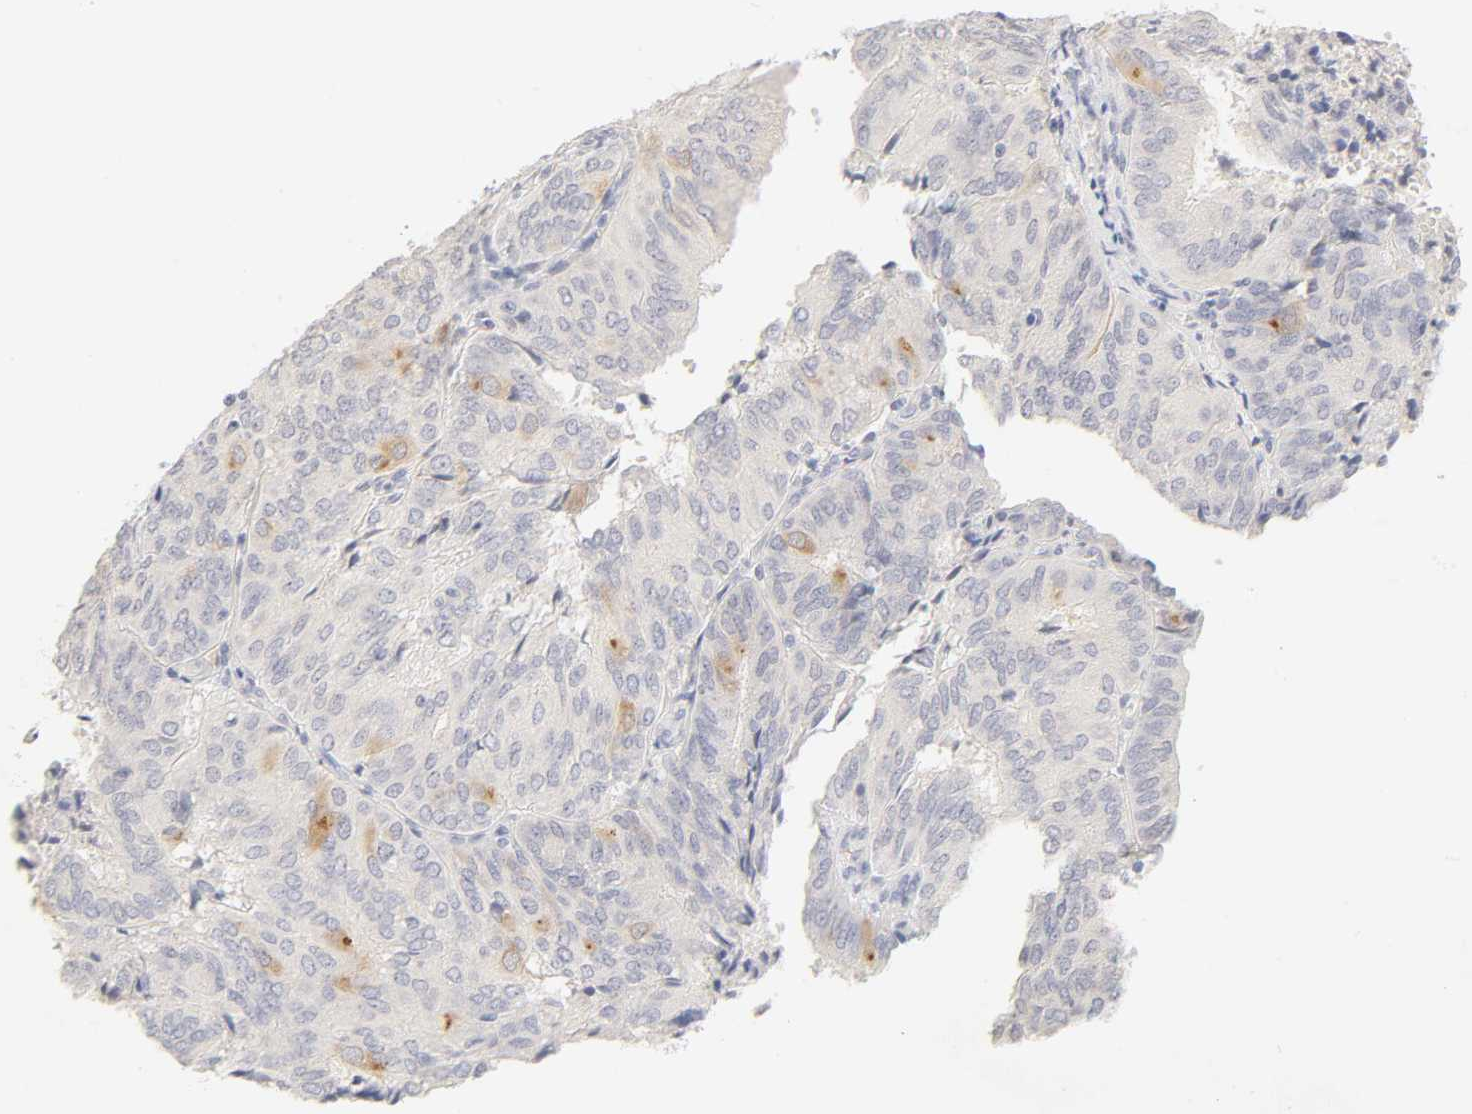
{"staining": {"intensity": "moderate", "quantity": "<25%", "location": "cytoplasmic/membranous"}, "tissue": "endometrial cancer", "cell_type": "Tumor cells", "image_type": "cancer", "snomed": [{"axis": "morphology", "description": "Adenocarcinoma, NOS"}, {"axis": "topography", "description": "Uterus"}], "caption": "Tumor cells reveal moderate cytoplasmic/membranous staining in approximately <25% of cells in endometrial cancer (adenocarcinoma). The staining was performed using DAB, with brown indicating positive protein expression. Nuclei are stained blue with hematoxylin.", "gene": "CYP4B1", "patient": {"sex": "female", "age": 60}}